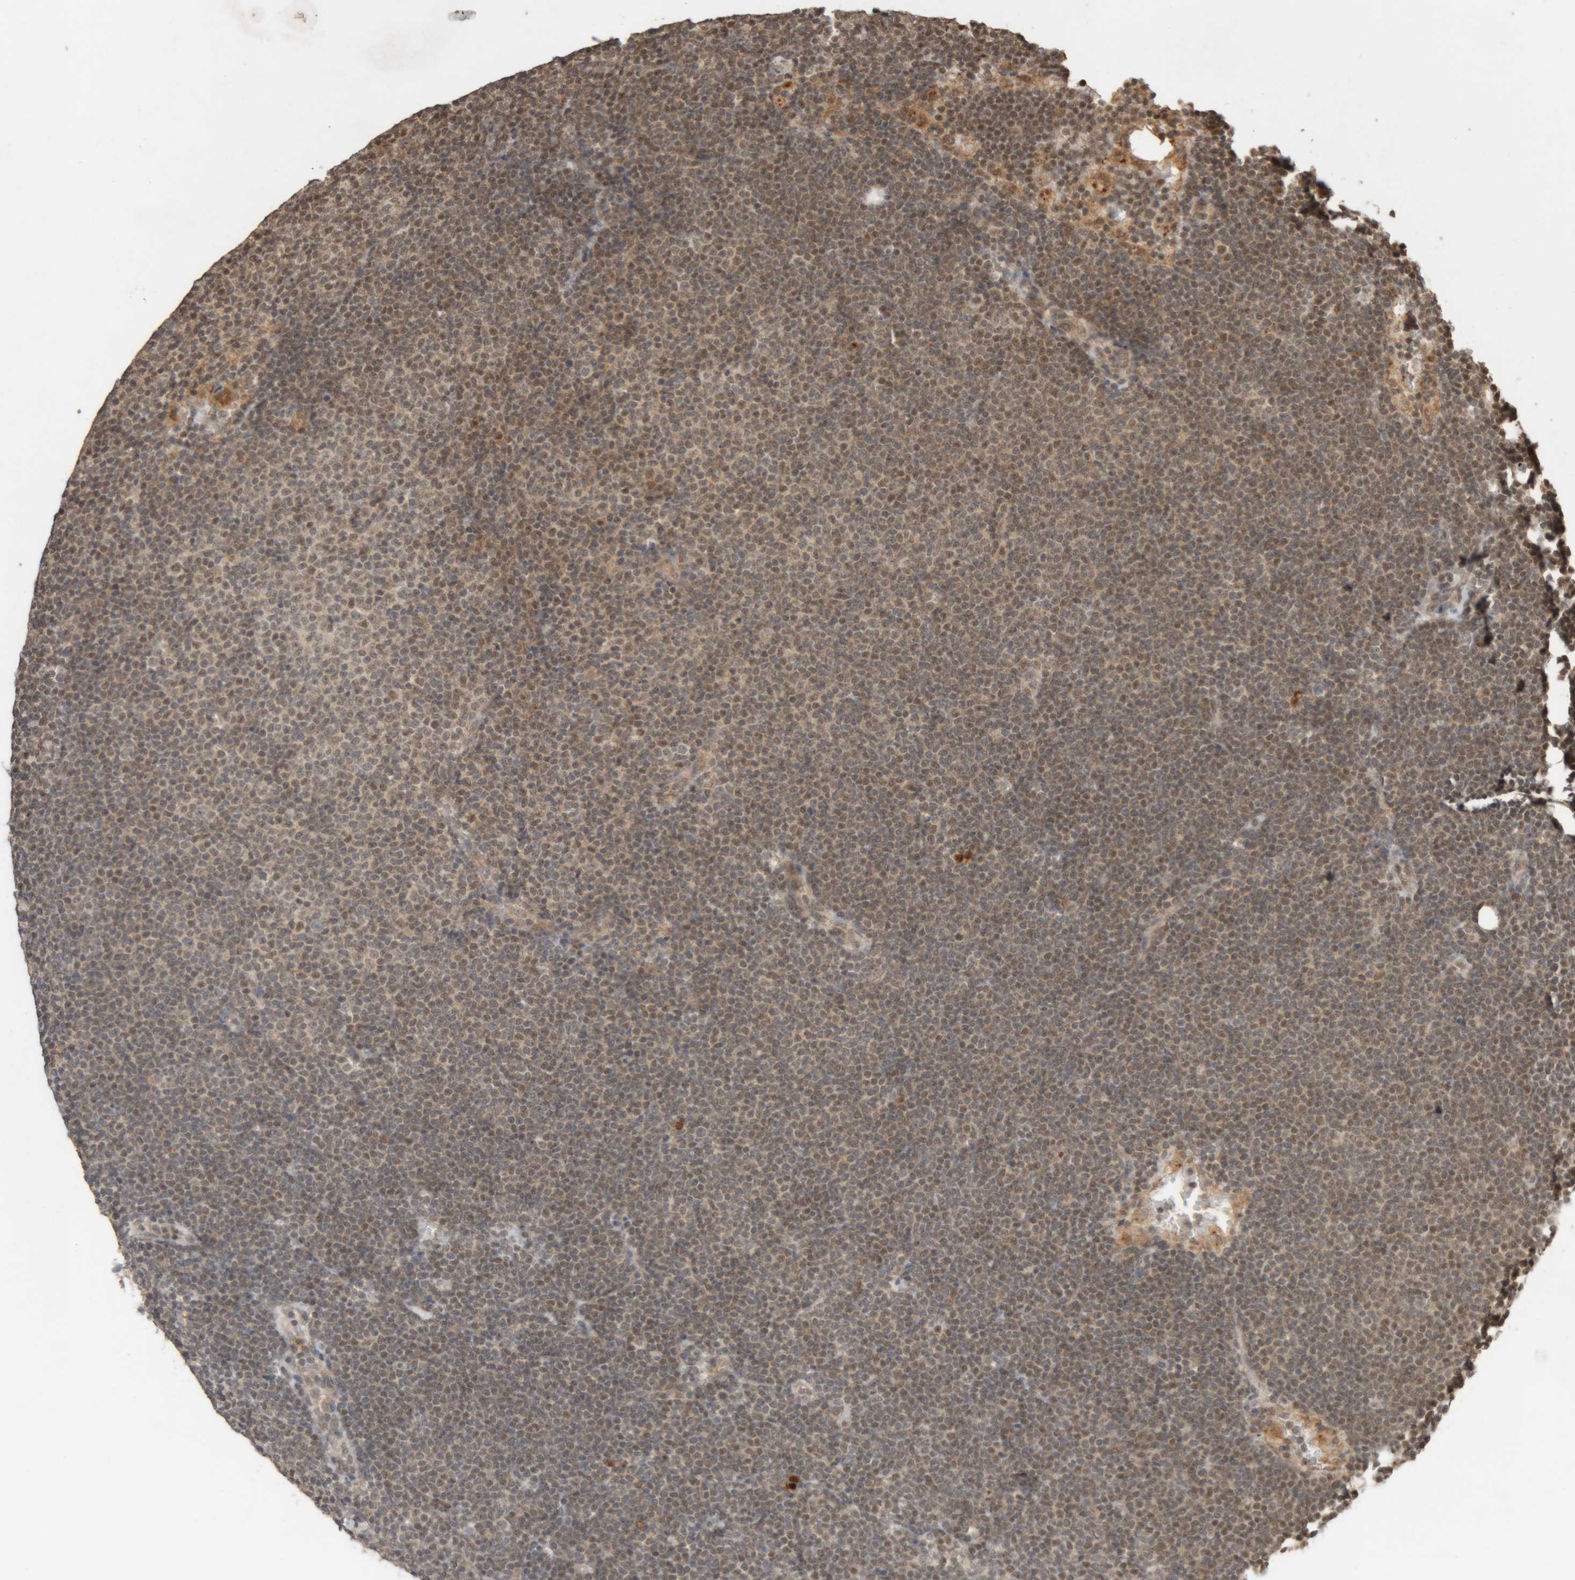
{"staining": {"intensity": "weak", "quantity": "25%-75%", "location": "cytoplasmic/membranous,nuclear"}, "tissue": "lymphoma", "cell_type": "Tumor cells", "image_type": "cancer", "snomed": [{"axis": "morphology", "description": "Malignant lymphoma, non-Hodgkin's type, Low grade"}, {"axis": "topography", "description": "Lymph node"}], "caption": "Weak cytoplasmic/membranous and nuclear protein positivity is seen in about 25%-75% of tumor cells in low-grade malignant lymphoma, non-Hodgkin's type.", "gene": "KEAP1", "patient": {"sex": "female", "age": 53}}